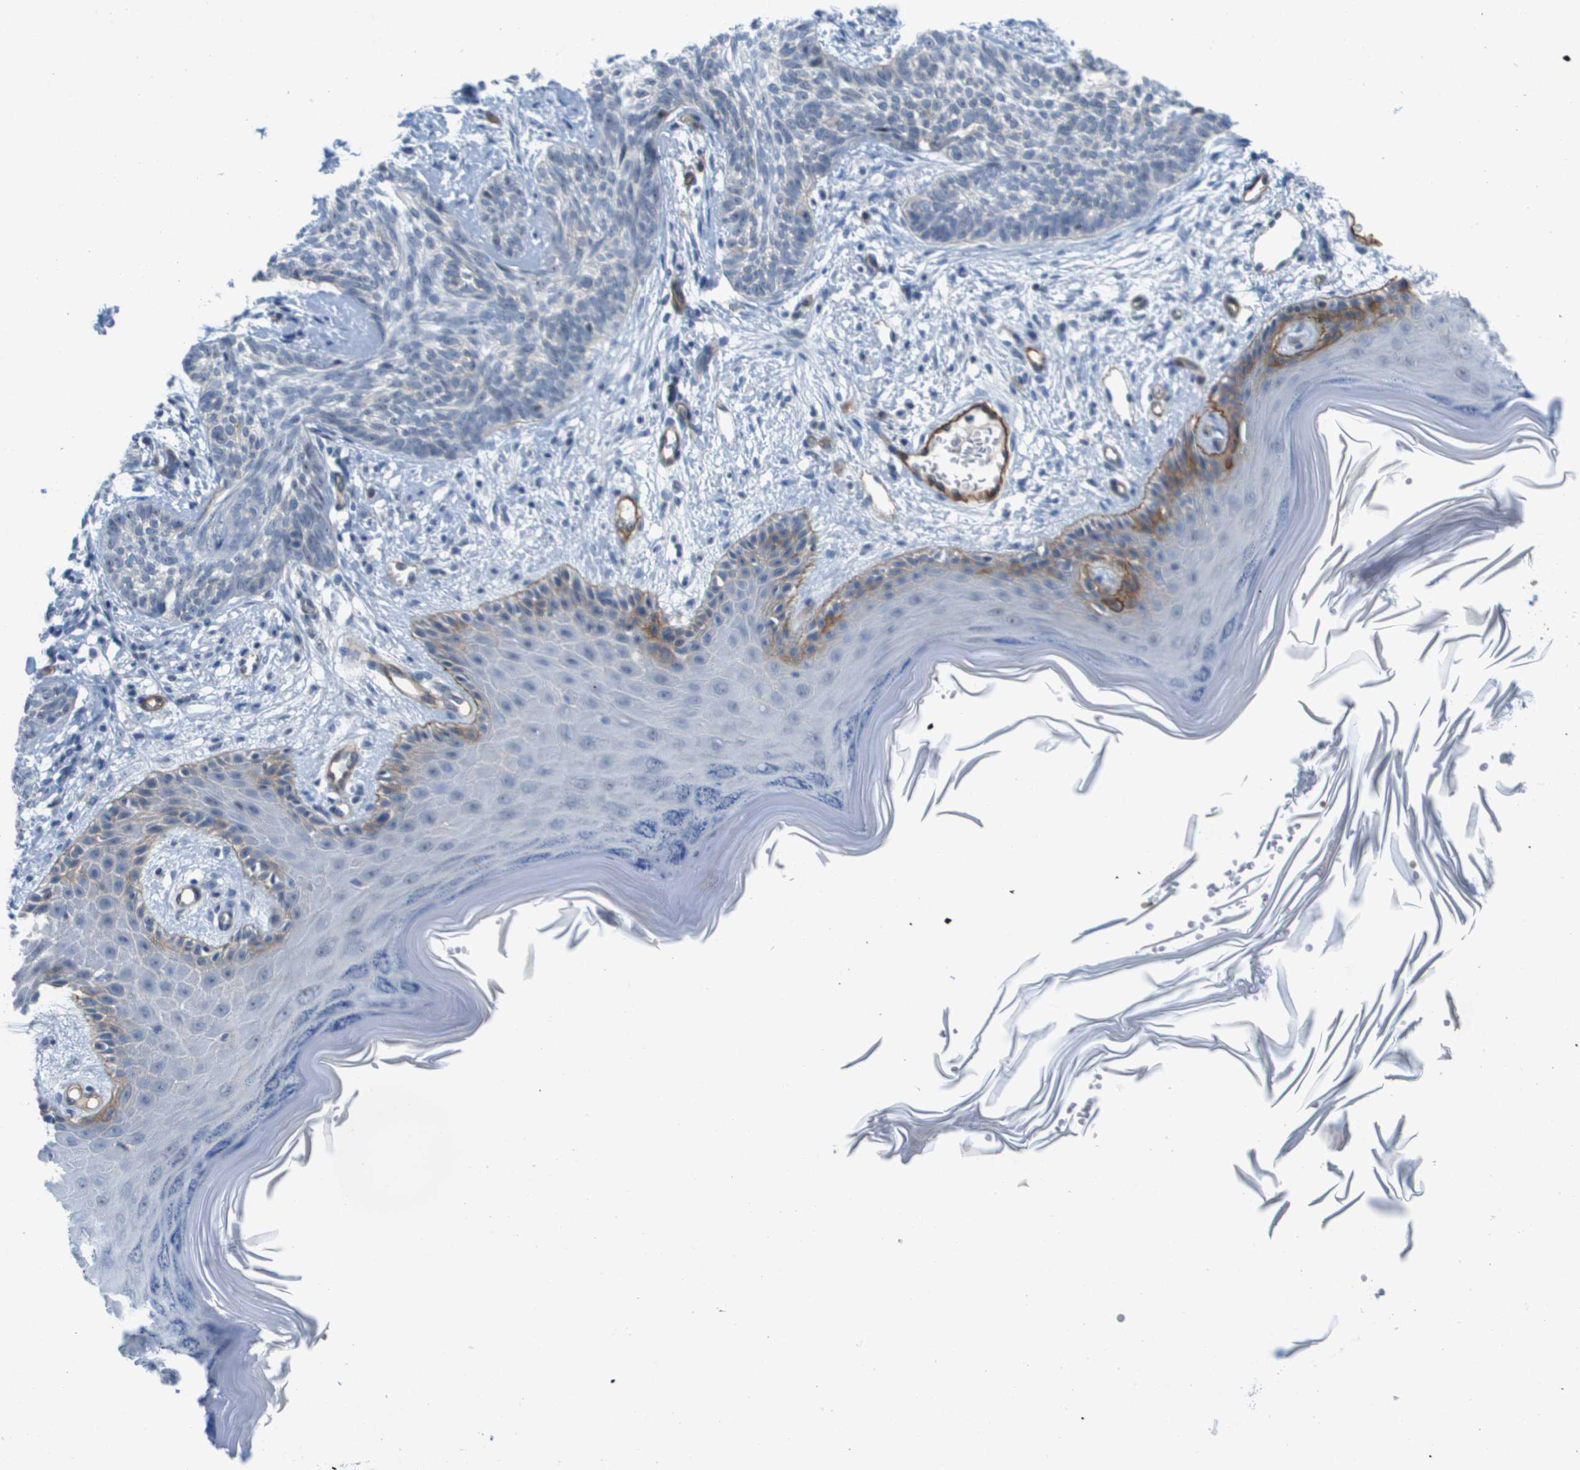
{"staining": {"intensity": "negative", "quantity": "none", "location": "none"}, "tissue": "skin cancer", "cell_type": "Tumor cells", "image_type": "cancer", "snomed": [{"axis": "morphology", "description": "Basal cell carcinoma"}, {"axis": "topography", "description": "Skin"}], "caption": "IHC of human skin basal cell carcinoma shows no expression in tumor cells.", "gene": "ITGA6", "patient": {"sex": "female", "age": 59}}